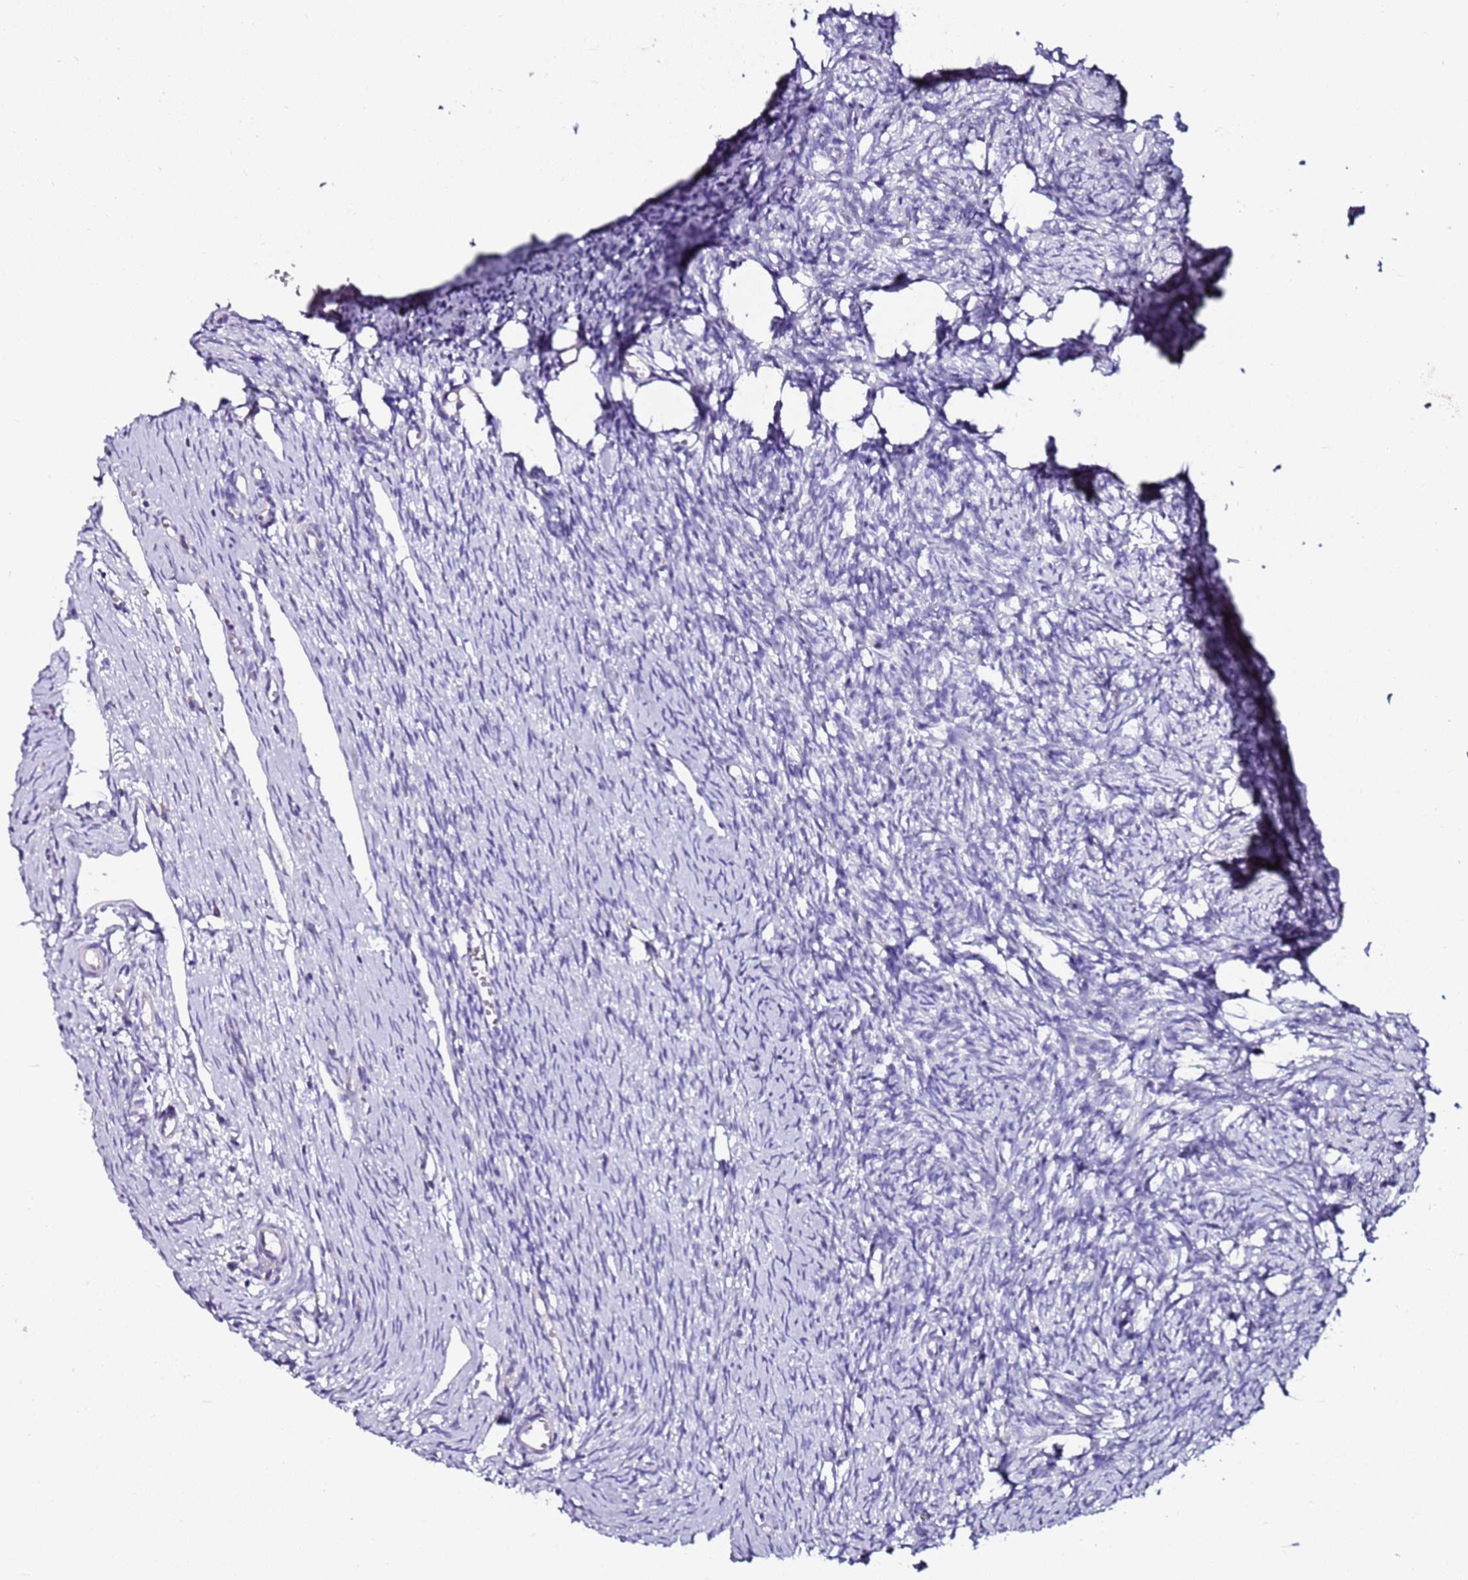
{"staining": {"intensity": "negative", "quantity": "none", "location": "none"}, "tissue": "ovary", "cell_type": "Ovarian stroma cells", "image_type": "normal", "snomed": [{"axis": "morphology", "description": "Normal tissue, NOS"}, {"axis": "topography", "description": "Ovary"}], "caption": "This photomicrograph is of benign ovary stained with IHC to label a protein in brown with the nuclei are counter-stained blue. There is no positivity in ovarian stroma cells.", "gene": "SRRM5", "patient": {"sex": "female", "age": 51}}